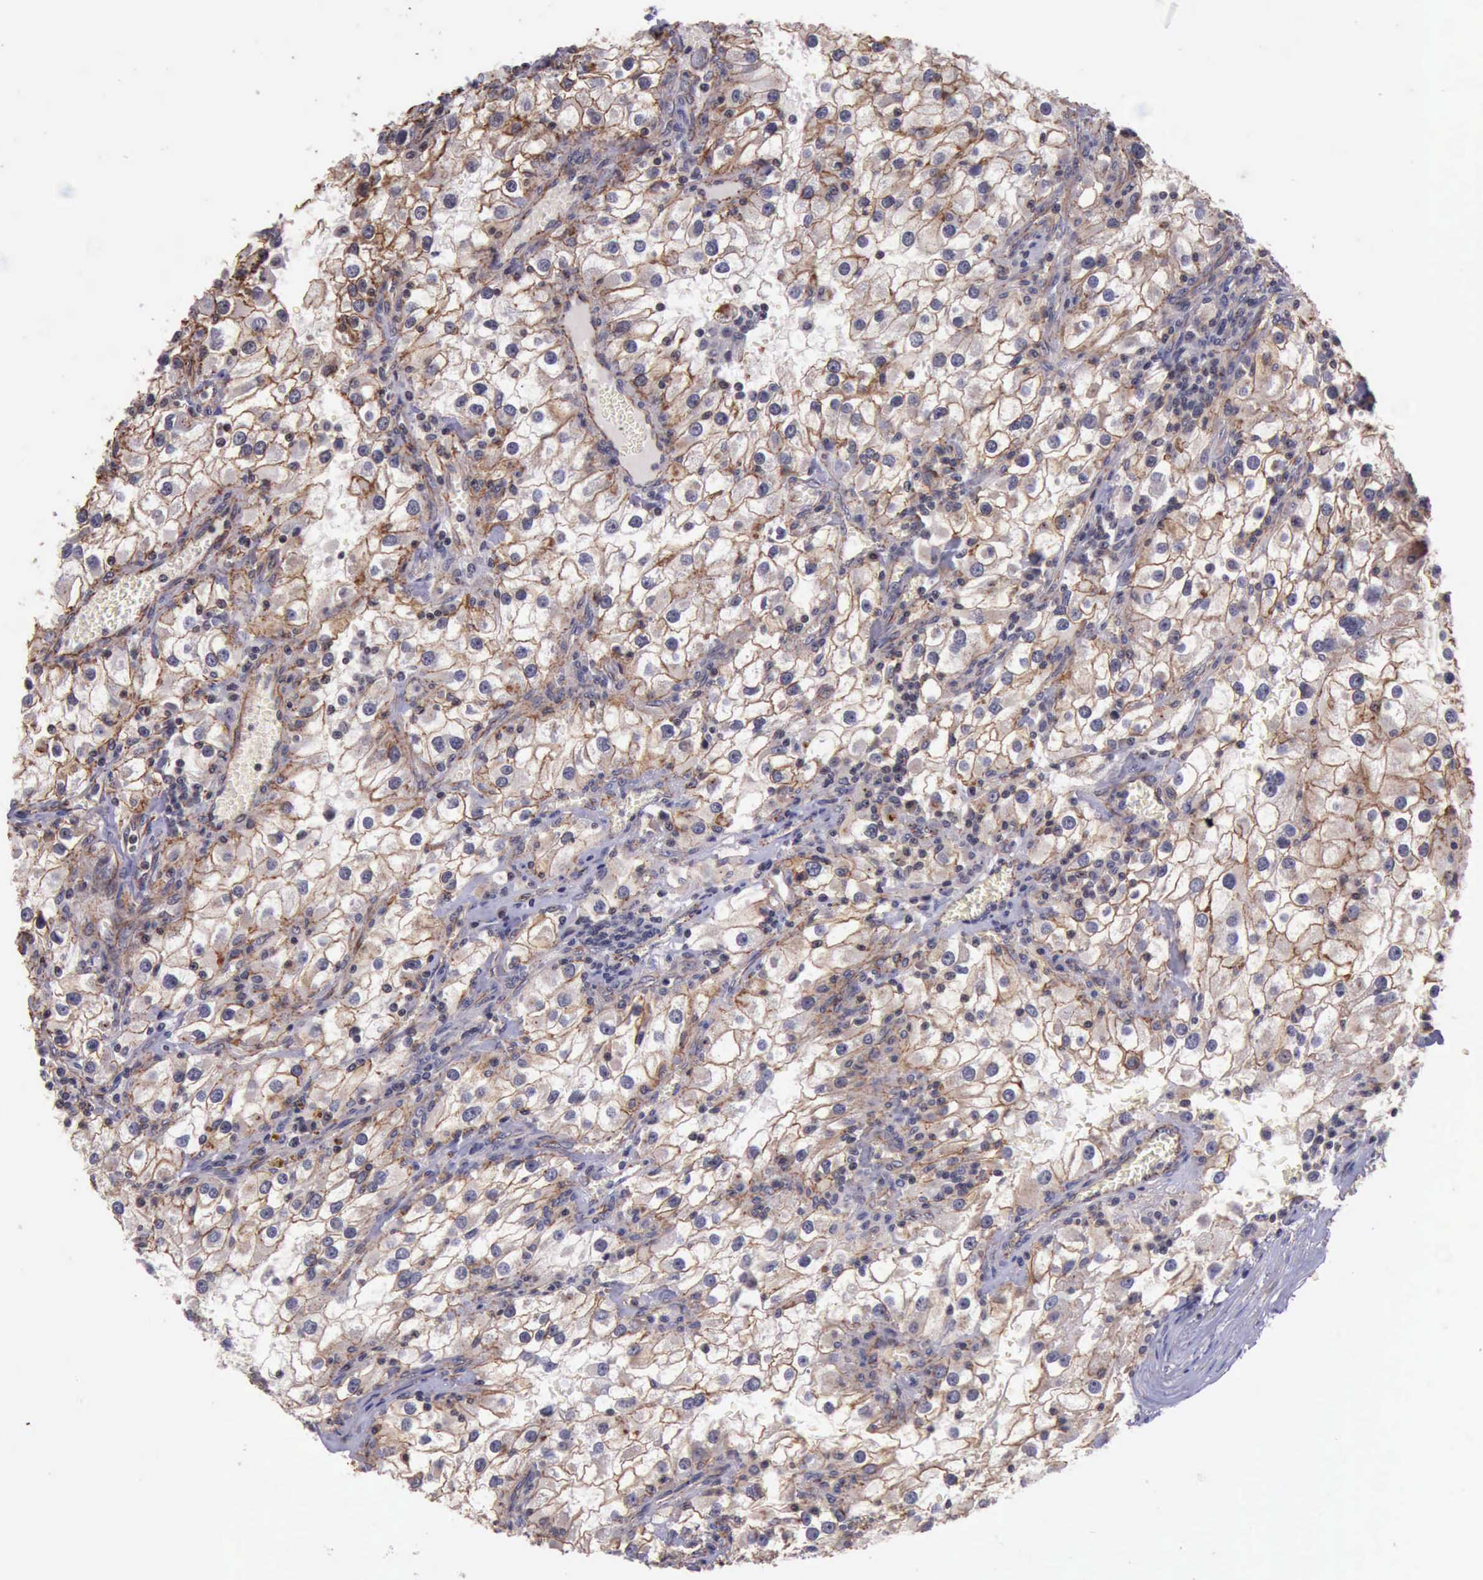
{"staining": {"intensity": "weak", "quantity": ">75%", "location": "cytoplasmic/membranous"}, "tissue": "renal cancer", "cell_type": "Tumor cells", "image_type": "cancer", "snomed": [{"axis": "morphology", "description": "Adenocarcinoma, NOS"}, {"axis": "topography", "description": "Kidney"}], "caption": "Weak cytoplasmic/membranous protein positivity is present in approximately >75% of tumor cells in adenocarcinoma (renal). Immunohistochemistry stains the protein in brown and the nuclei are stained blue.", "gene": "CTNNB1", "patient": {"sex": "female", "age": 52}}